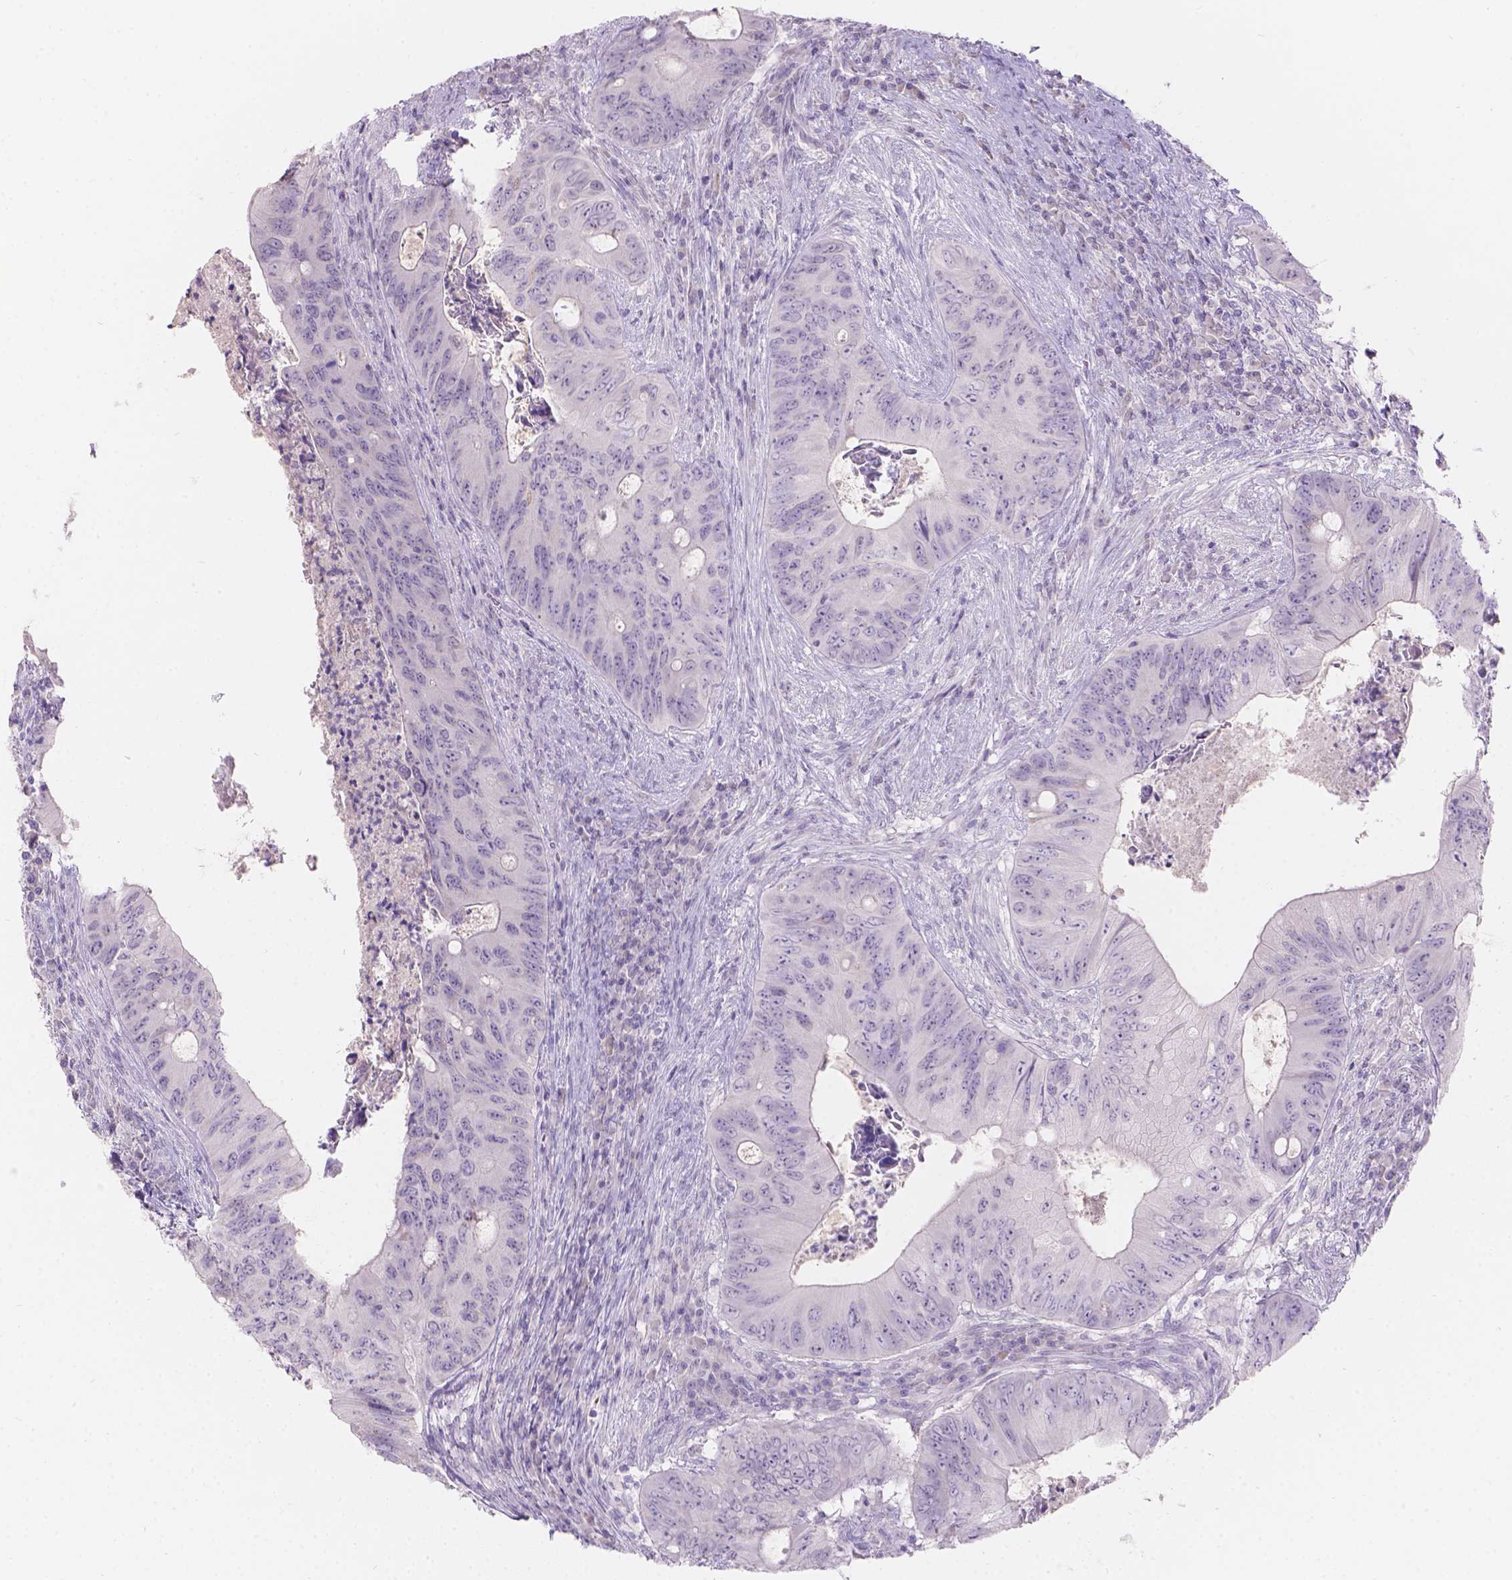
{"staining": {"intensity": "negative", "quantity": "none", "location": "none"}, "tissue": "colorectal cancer", "cell_type": "Tumor cells", "image_type": "cancer", "snomed": [{"axis": "morphology", "description": "Adenocarcinoma, NOS"}, {"axis": "topography", "description": "Colon"}], "caption": "Human colorectal adenocarcinoma stained for a protein using immunohistochemistry shows no expression in tumor cells.", "gene": "HTN3", "patient": {"sex": "female", "age": 74}}